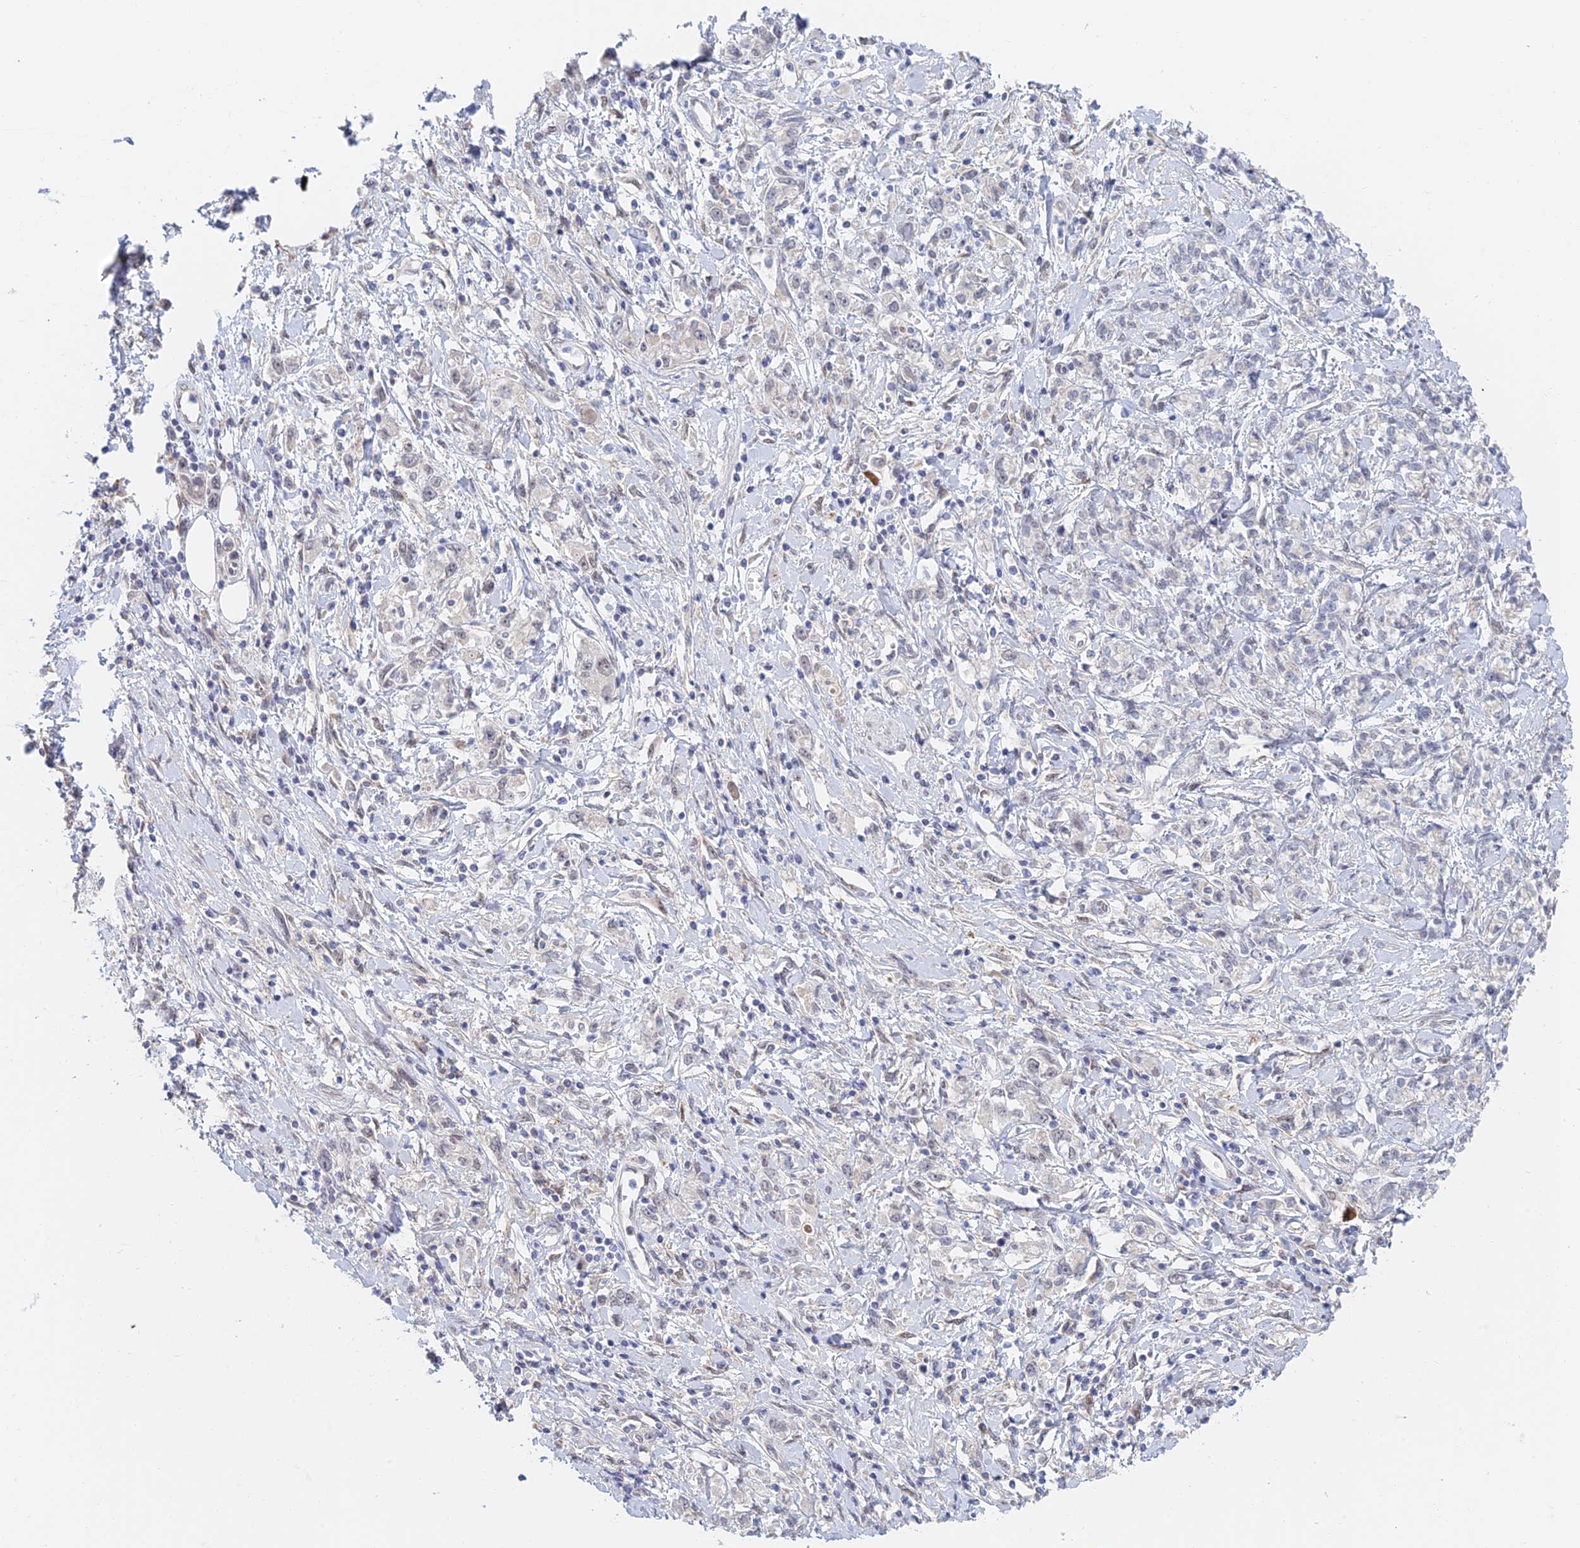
{"staining": {"intensity": "negative", "quantity": "none", "location": "none"}, "tissue": "stomach cancer", "cell_type": "Tumor cells", "image_type": "cancer", "snomed": [{"axis": "morphology", "description": "Adenocarcinoma, NOS"}, {"axis": "topography", "description": "Stomach"}], "caption": "Protein analysis of stomach adenocarcinoma reveals no significant staining in tumor cells.", "gene": "ZUP1", "patient": {"sex": "female", "age": 76}}